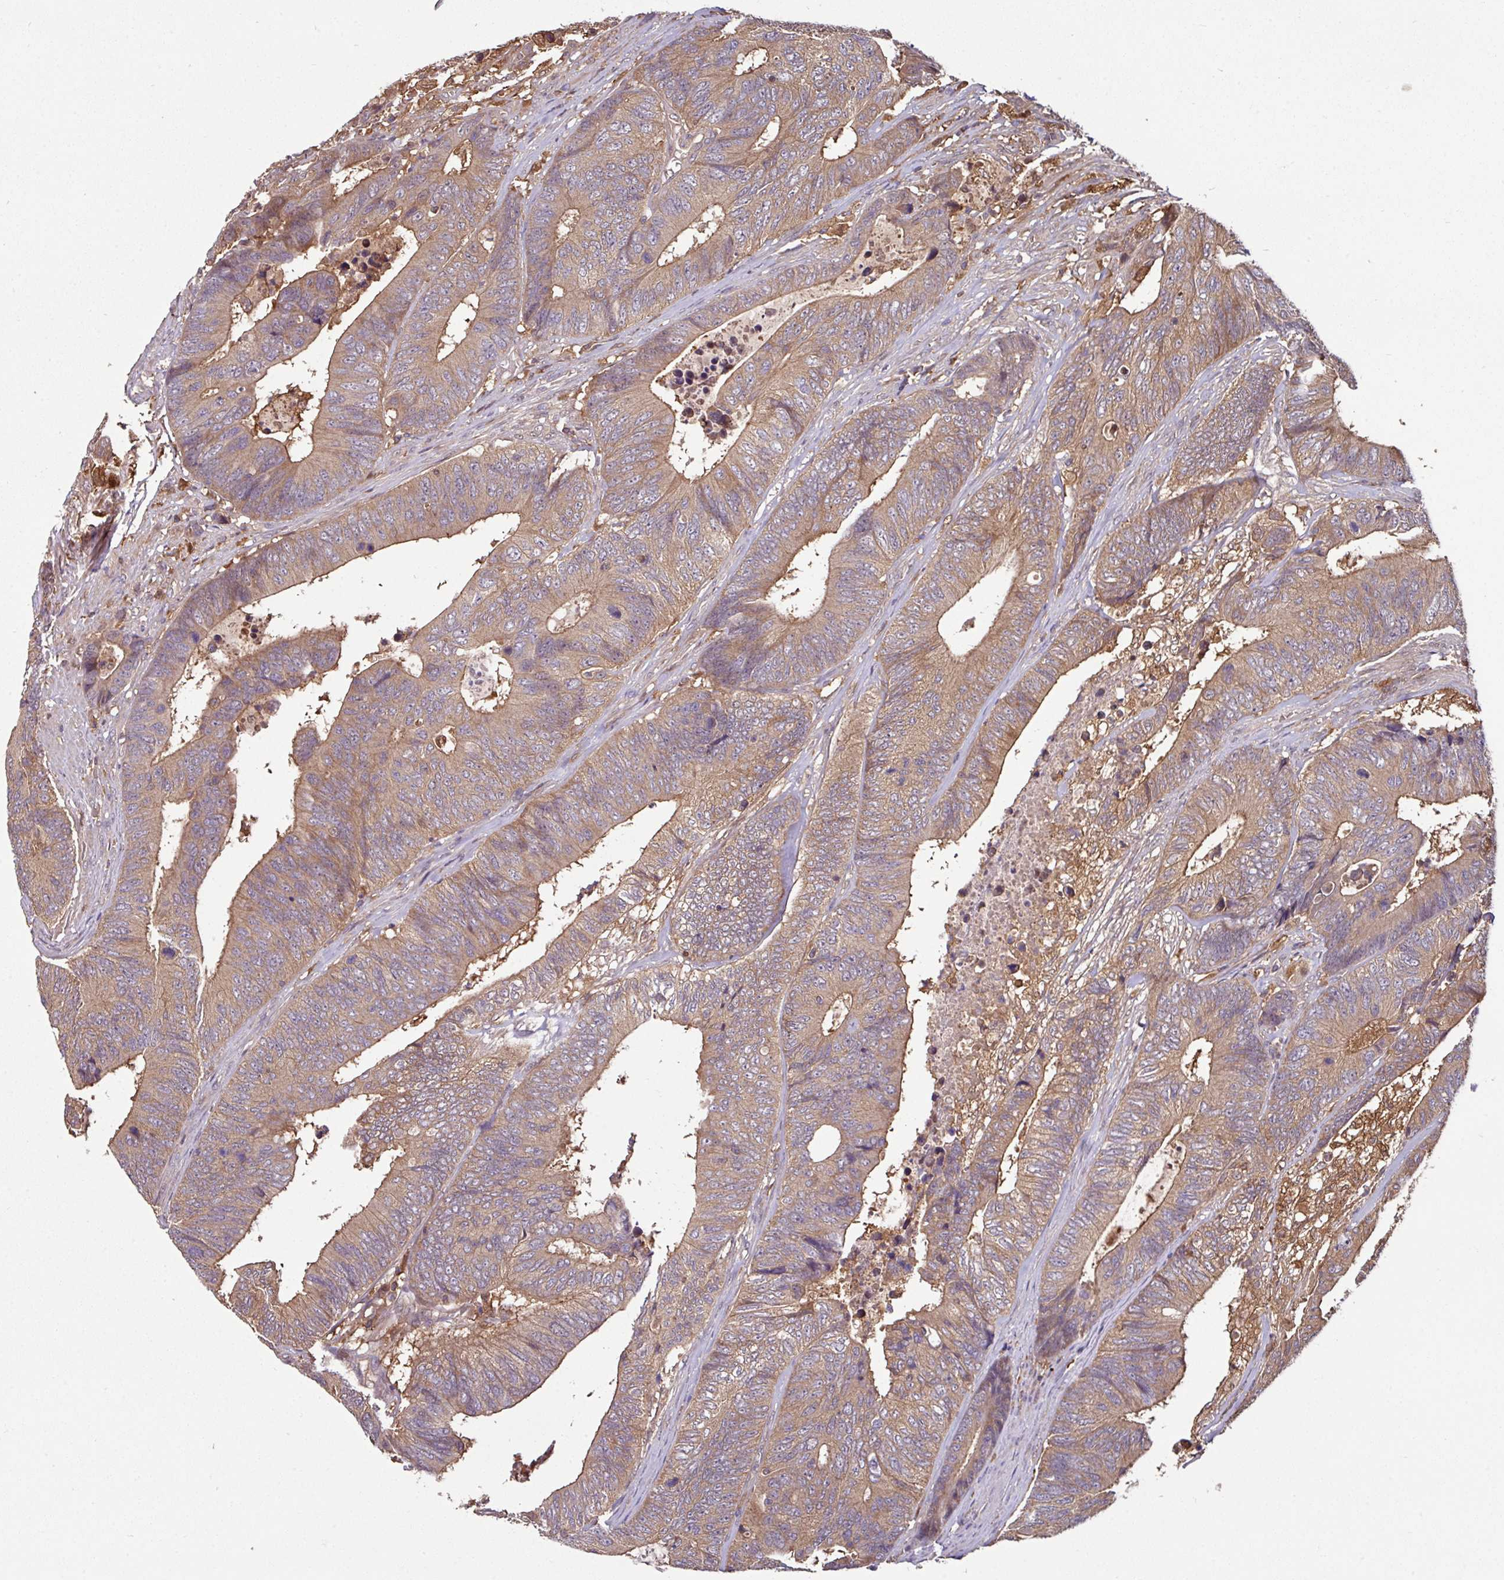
{"staining": {"intensity": "moderate", "quantity": ">75%", "location": "cytoplasmic/membranous"}, "tissue": "colorectal cancer", "cell_type": "Tumor cells", "image_type": "cancer", "snomed": [{"axis": "morphology", "description": "Adenocarcinoma, NOS"}, {"axis": "topography", "description": "Colon"}], "caption": "Colorectal cancer stained for a protein demonstrates moderate cytoplasmic/membranous positivity in tumor cells. The protein of interest is shown in brown color, while the nuclei are stained blue.", "gene": "GNPDA1", "patient": {"sex": "male", "age": 87}}